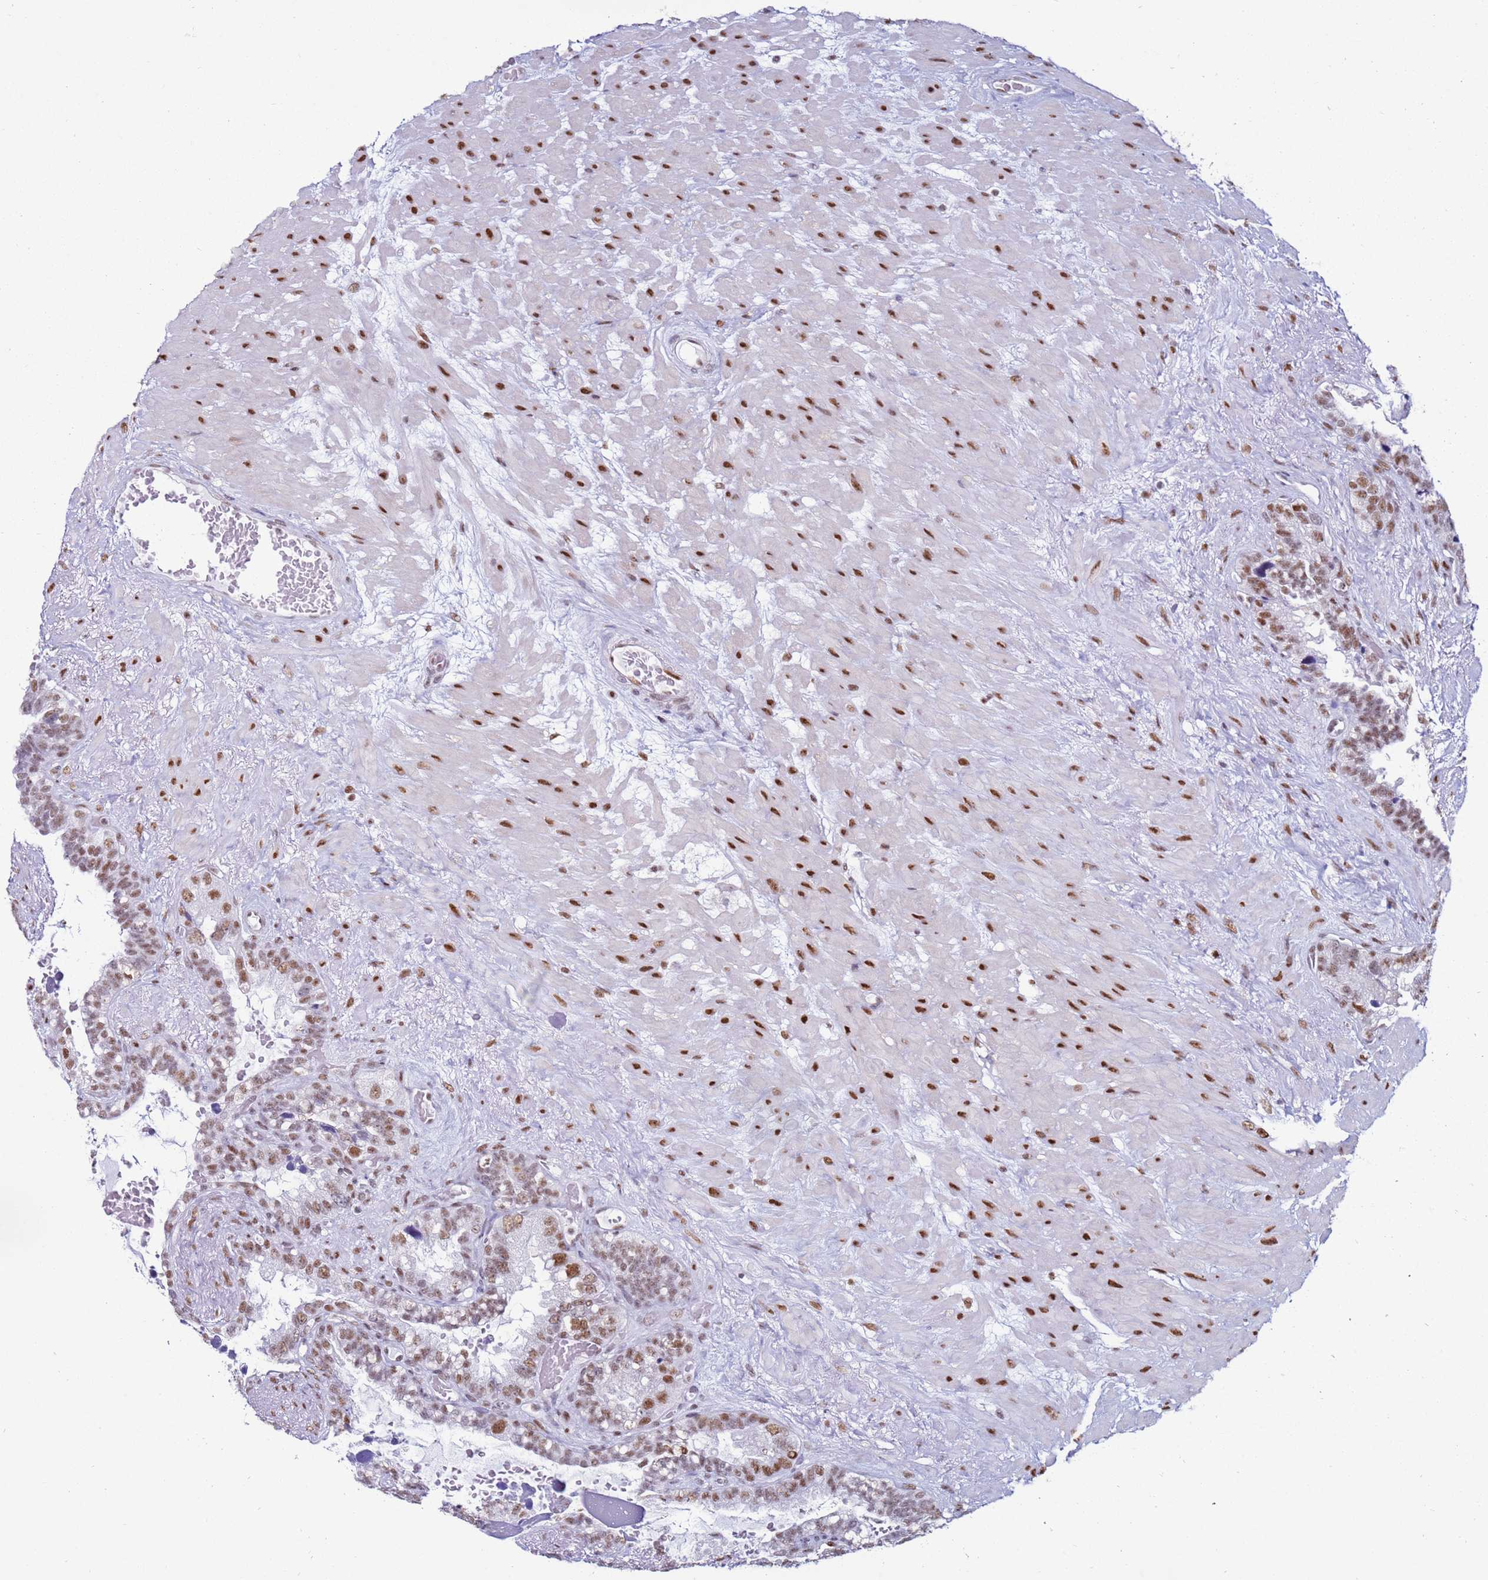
{"staining": {"intensity": "moderate", "quantity": ">75%", "location": "nuclear"}, "tissue": "seminal vesicle", "cell_type": "Glandular cells", "image_type": "normal", "snomed": [{"axis": "morphology", "description": "Normal tissue, NOS"}, {"axis": "topography", "description": "Seminal veicle"}], "caption": "Immunohistochemistry (DAB) staining of benign human seminal vesicle demonstrates moderate nuclear protein expression in approximately >75% of glandular cells. (DAB (3,3'-diaminobenzidine) IHC, brown staining for protein, blue staining for nuclei).", "gene": "KPNA4", "patient": {"sex": "male", "age": 80}}